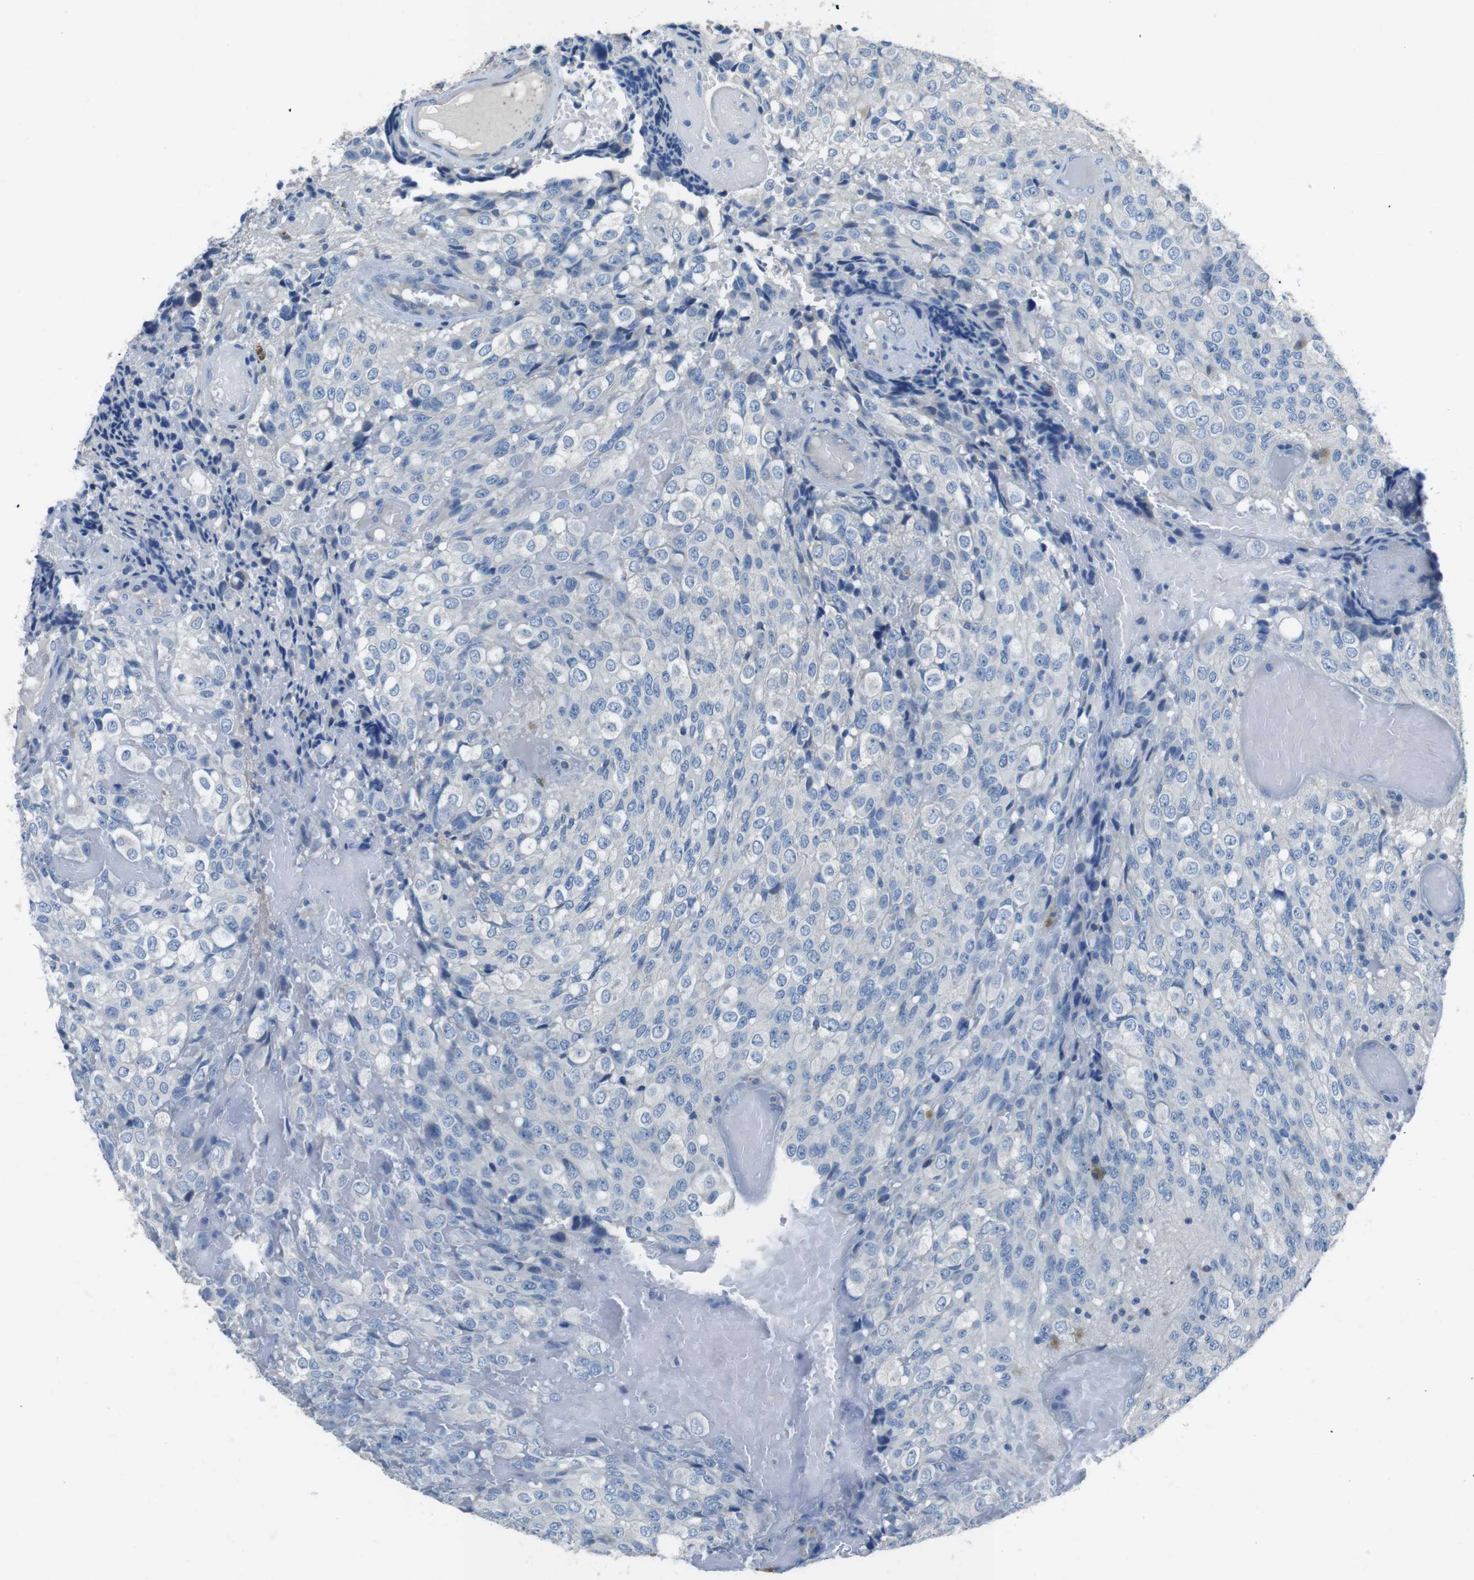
{"staining": {"intensity": "negative", "quantity": "none", "location": "none"}, "tissue": "glioma", "cell_type": "Tumor cells", "image_type": "cancer", "snomed": [{"axis": "morphology", "description": "Glioma, malignant, High grade"}, {"axis": "topography", "description": "Brain"}], "caption": "Tumor cells are negative for brown protein staining in high-grade glioma (malignant).", "gene": "CYP2C8", "patient": {"sex": "male", "age": 32}}